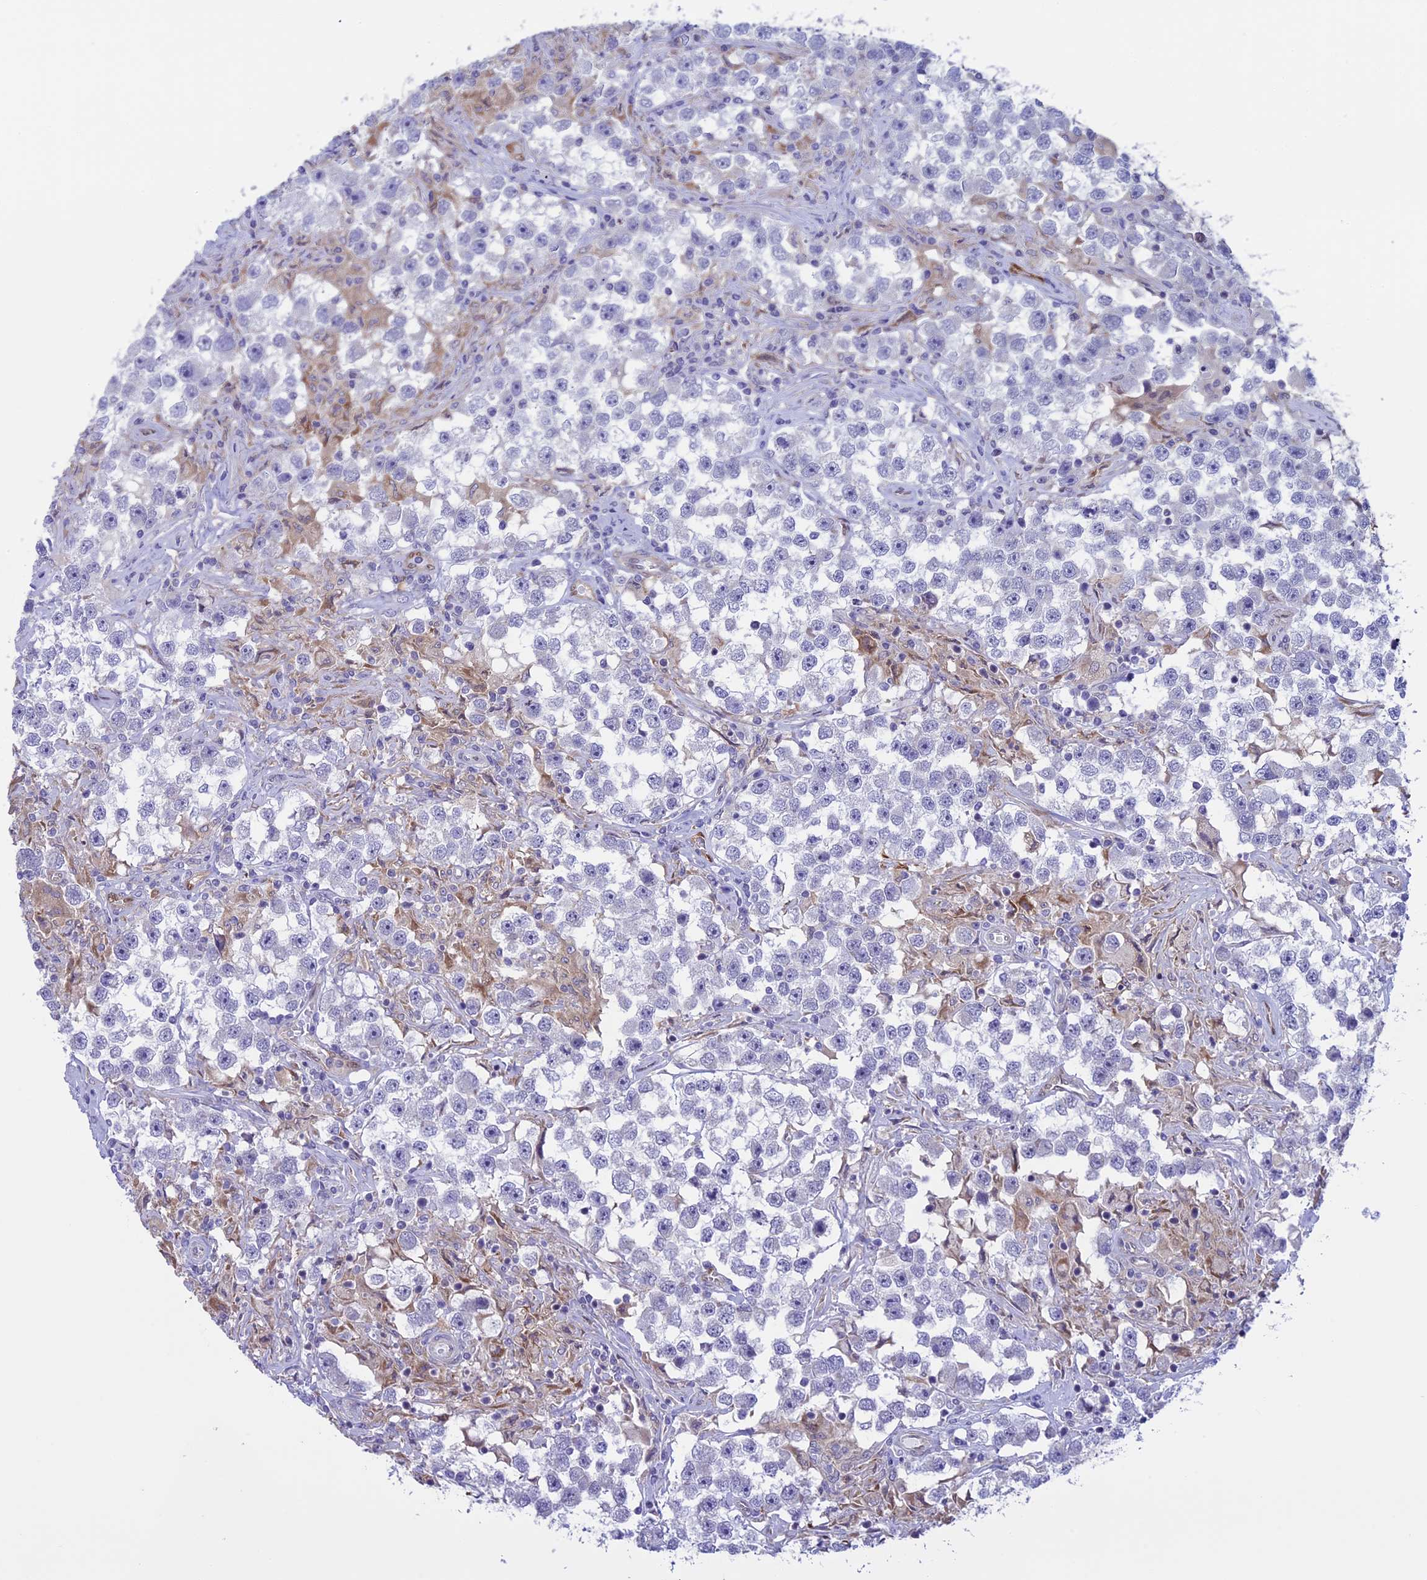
{"staining": {"intensity": "negative", "quantity": "none", "location": "none"}, "tissue": "testis cancer", "cell_type": "Tumor cells", "image_type": "cancer", "snomed": [{"axis": "morphology", "description": "Seminoma, NOS"}, {"axis": "topography", "description": "Testis"}], "caption": "High power microscopy photomicrograph of an immunohistochemistry histopathology image of seminoma (testis), revealing no significant staining in tumor cells.", "gene": "IGSF6", "patient": {"sex": "male", "age": 46}}